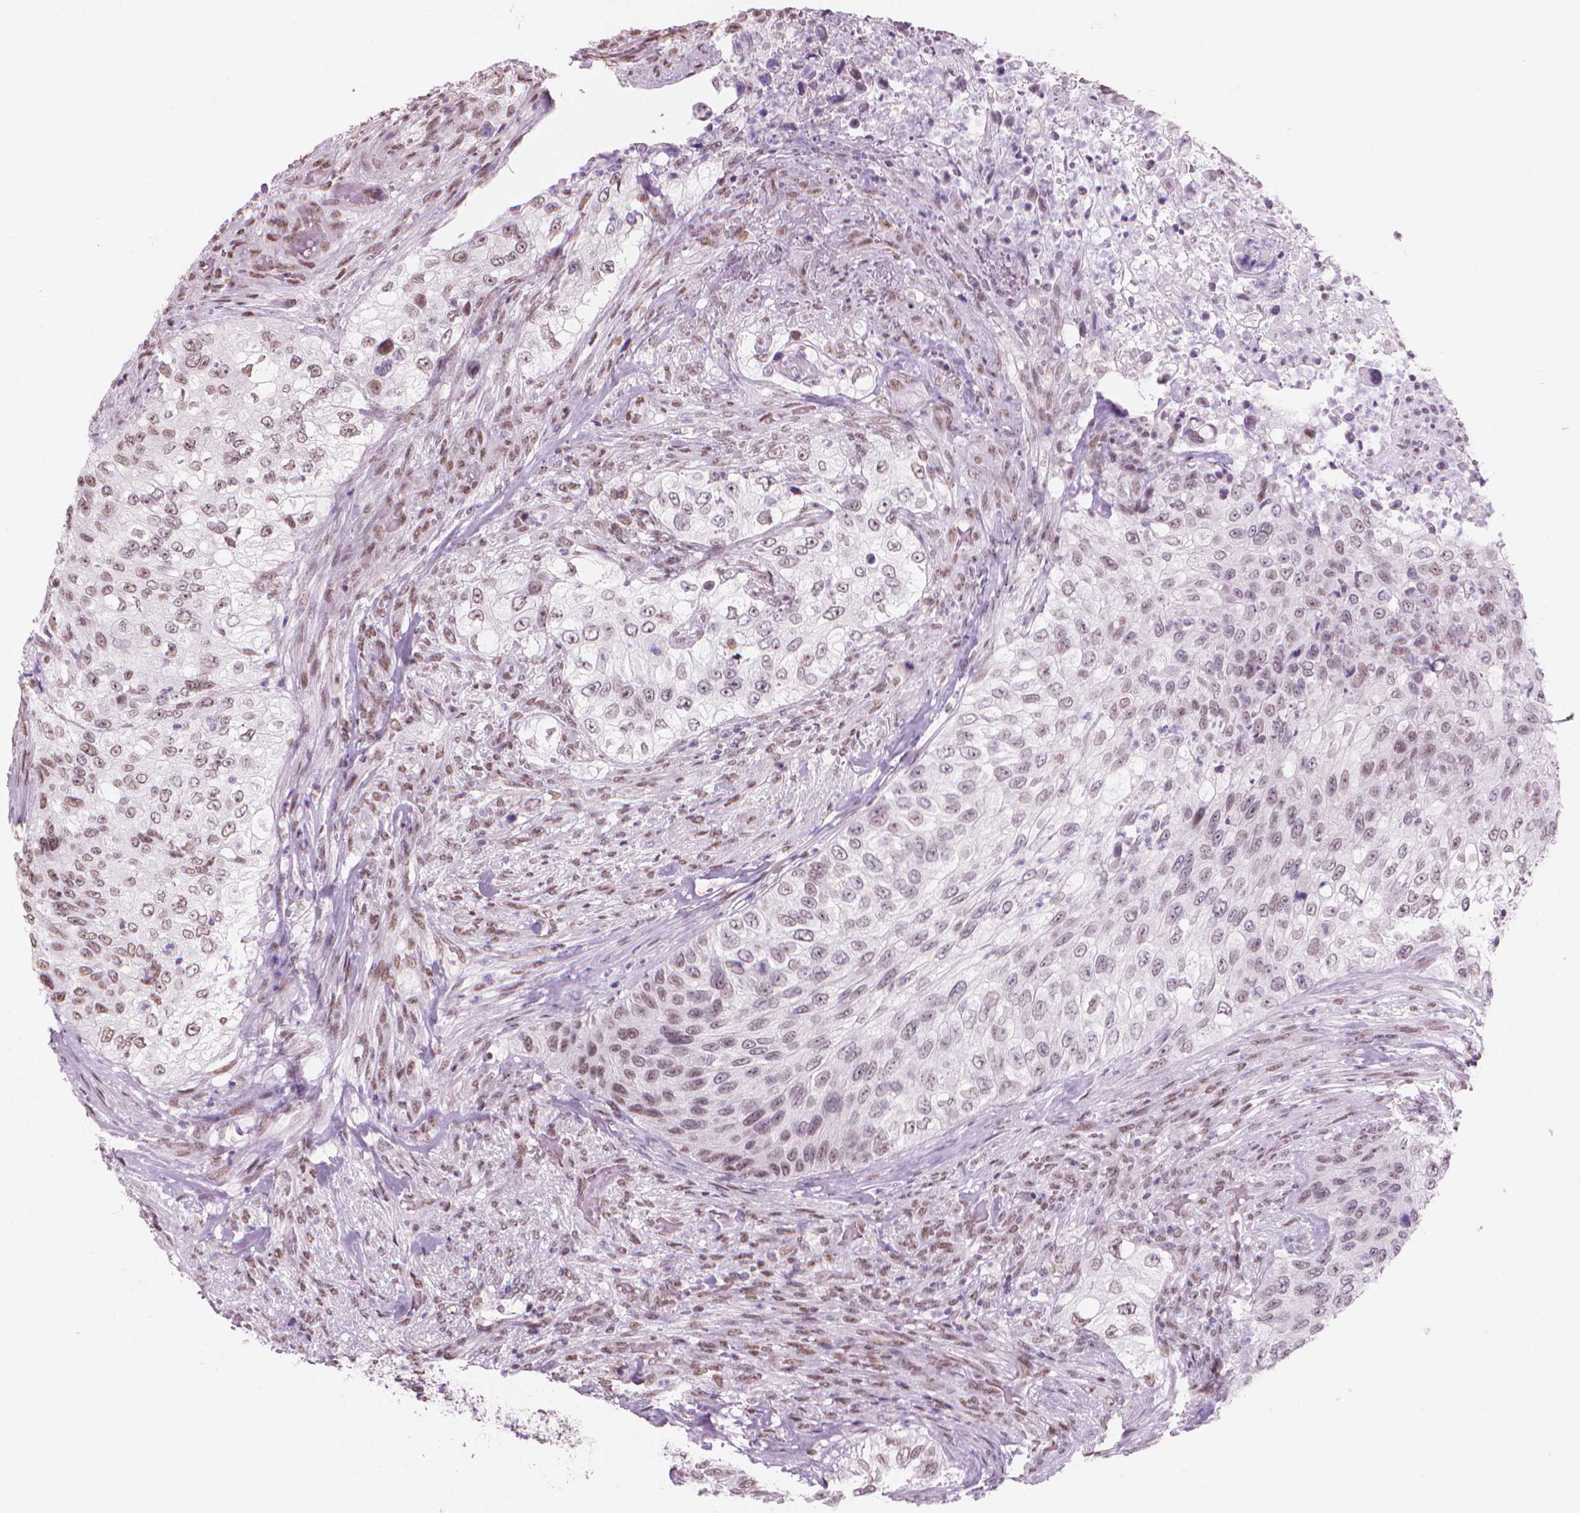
{"staining": {"intensity": "weak", "quantity": "<25%", "location": "nuclear"}, "tissue": "urothelial cancer", "cell_type": "Tumor cells", "image_type": "cancer", "snomed": [{"axis": "morphology", "description": "Urothelial carcinoma, High grade"}, {"axis": "topography", "description": "Urinary bladder"}], "caption": "Urothelial carcinoma (high-grade) was stained to show a protein in brown. There is no significant positivity in tumor cells.", "gene": "PIAS2", "patient": {"sex": "female", "age": 60}}